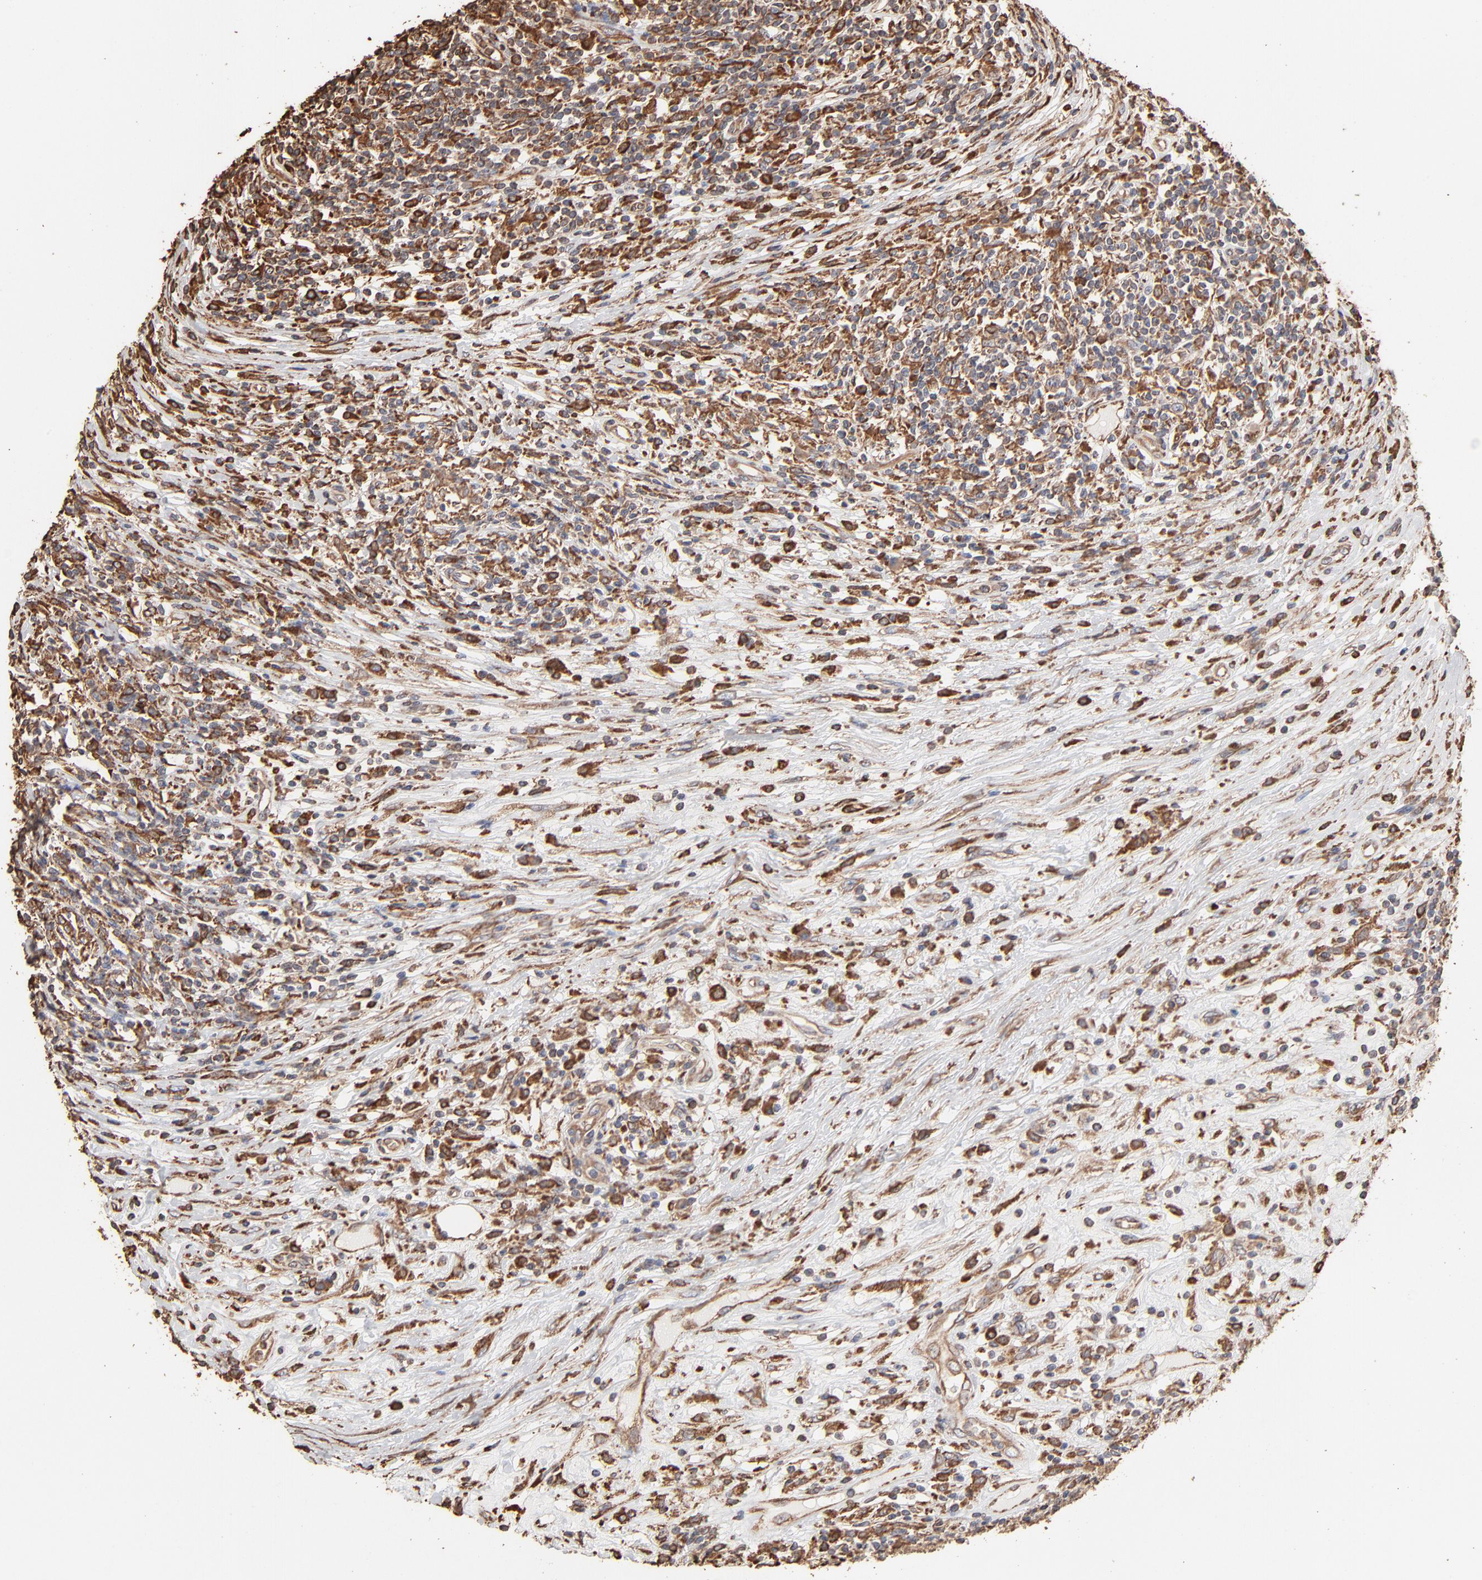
{"staining": {"intensity": "moderate", "quantity": ">75%", "location": "cytoplasmic/membranous"}, "tissue": "lymphoma", "cell_type": "Tumor cells", "image_type": "cancer", "snomed": [{"axis": "morphology", "description": "Malignant lymphoma, non-Hodgkin's type, High grade"}, {"axis": "topography", "description": "Lymph node"}], "caption": "Immunohistochemical staining of human lymphoma reveals moderate cytoplasmic/membranous protein positivity in about >75% of tumor cells.", "gene": "PDIA3", "patient": {"sex": "female", "age": 84}}